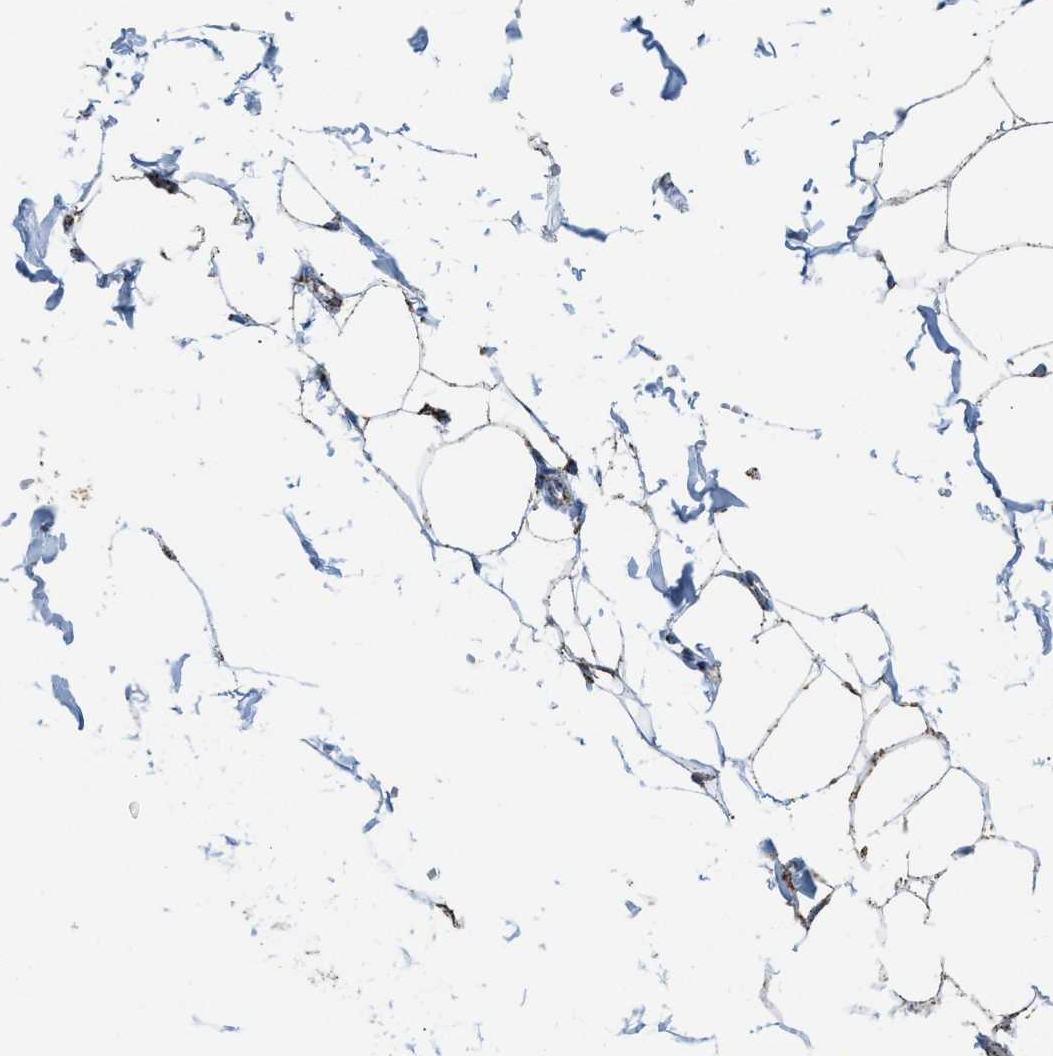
{"staining": {"intensity": "strong", "quantity": ">75%", "location": "cytoplasmic/membranous,nuclear"}, "tissue": "adipose tissue", "cell_type": "Adipocytes", "image_type": "normal", "snomed": [{"axis": "morphology", "description": "Normal tissue, NOS"}, {"axis": "morphology", "description": "Adenocarcinoma, NOS"}, {"axis": "topography", "description": "Colon"}, {"axis": "topography", "description": "Peripheral nerve tissue"}], "caption": "Protein staining demonstrates strong cytoplasmic/membranous,nuclear expression in about >75% of adipocytes in unremarkable adipose tissue. Using DAB (brown) and hematoxylin (blue) stains, captured at high magnification using brightfield microscopy.", "gene": "ETFB", "patient": {"sex": "male", "age": 14}}